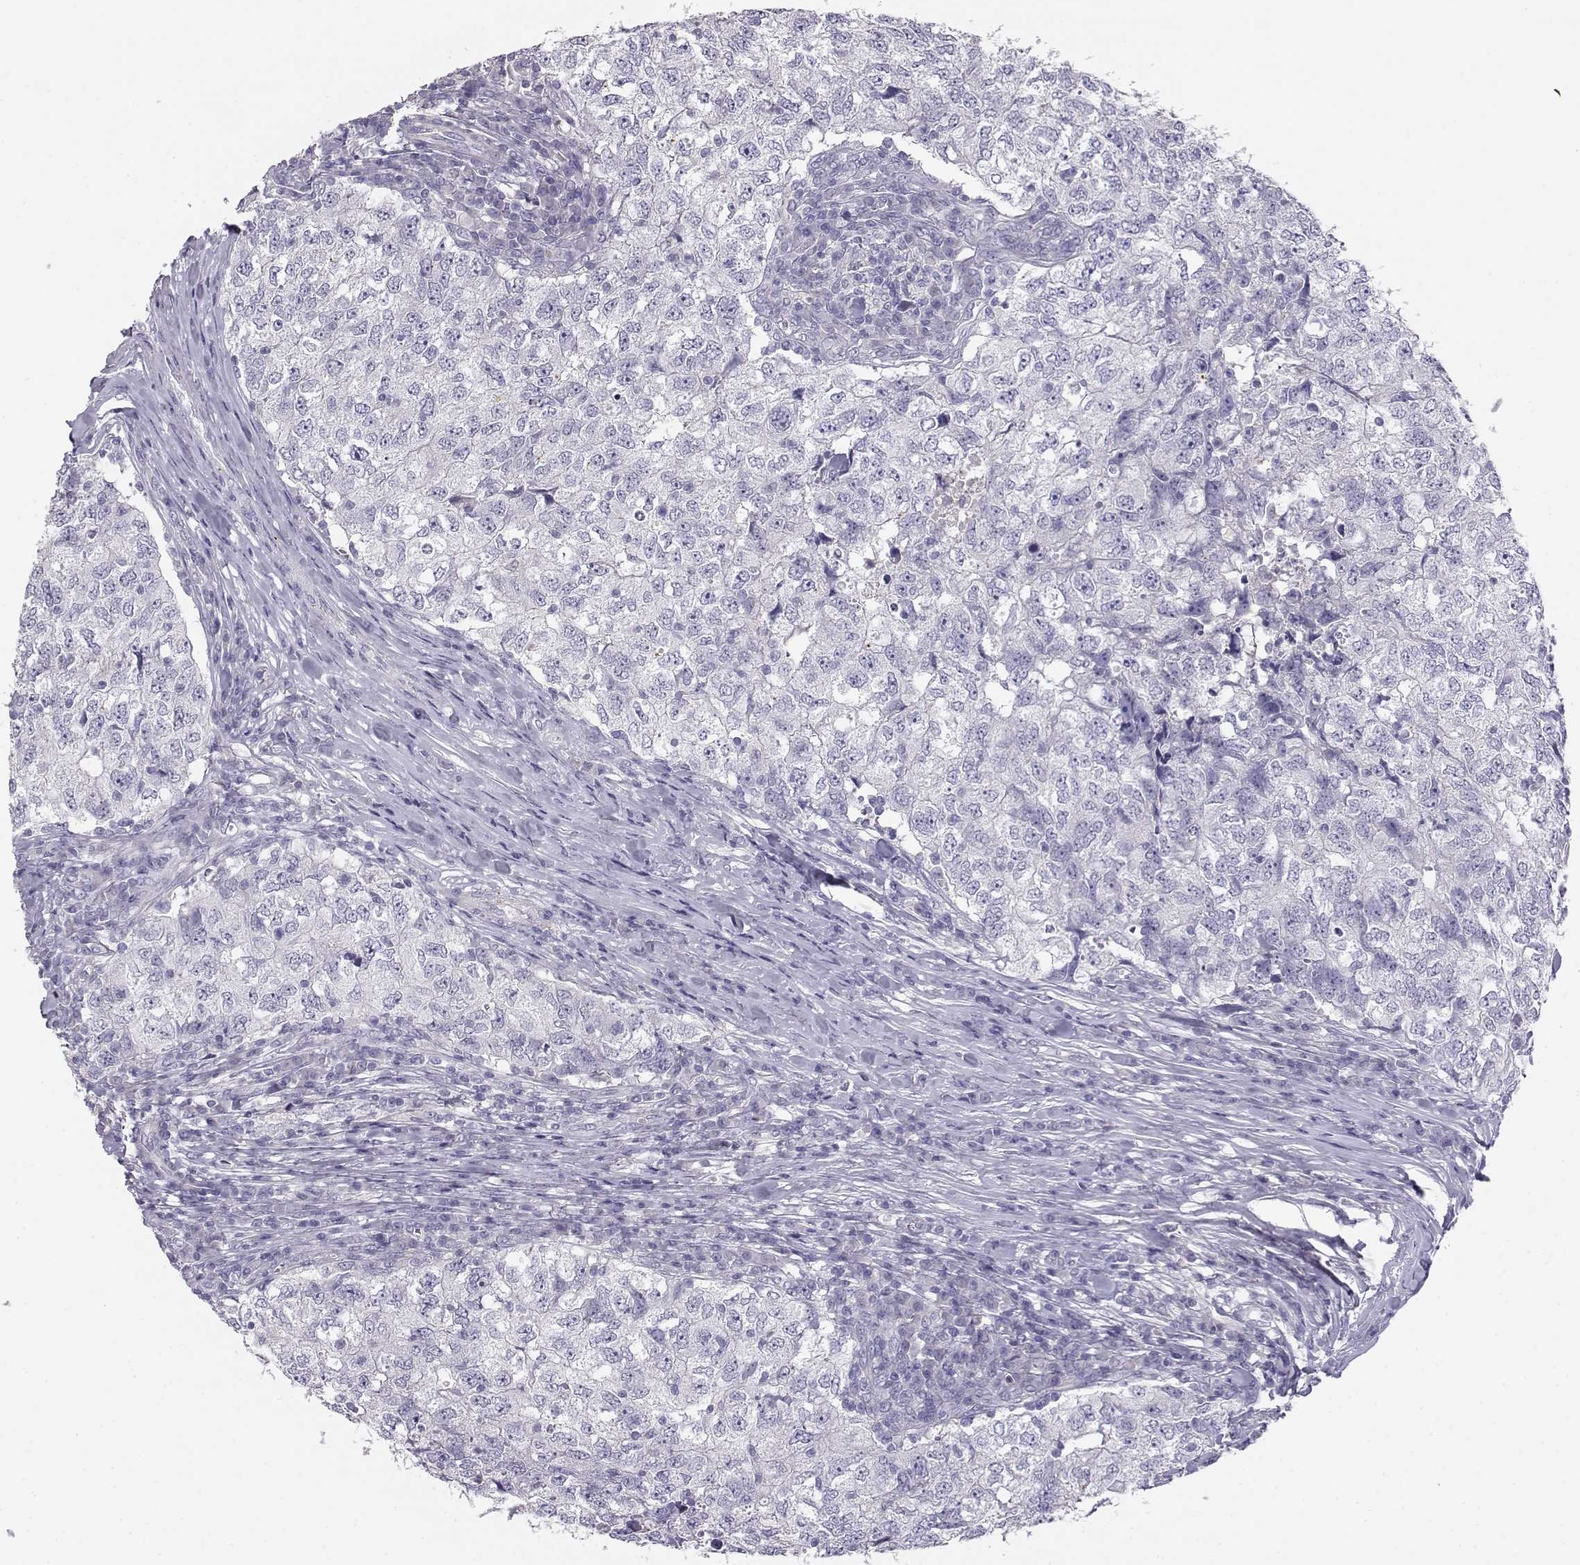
{"staining": {"intensity": "negative", "quantity": "none", "location": "none"}, "tissue": "breast cancer", "cell_type": "Tumor cells", "image_type": "cancer", "snomed": [{"axis": "morphology", "description": "Duct carcinoma"}, {"axis": "topography", "description": "Breast"}], "caption": "Tumor cells are negative for protein expression in human breast infiltrating ductal carcinoma. (Immunohistochemistry (ihc), brightfield microscopy, high magnification).", "gene": "ENDOU", "patient": {"sex": "female", "age": 30}}